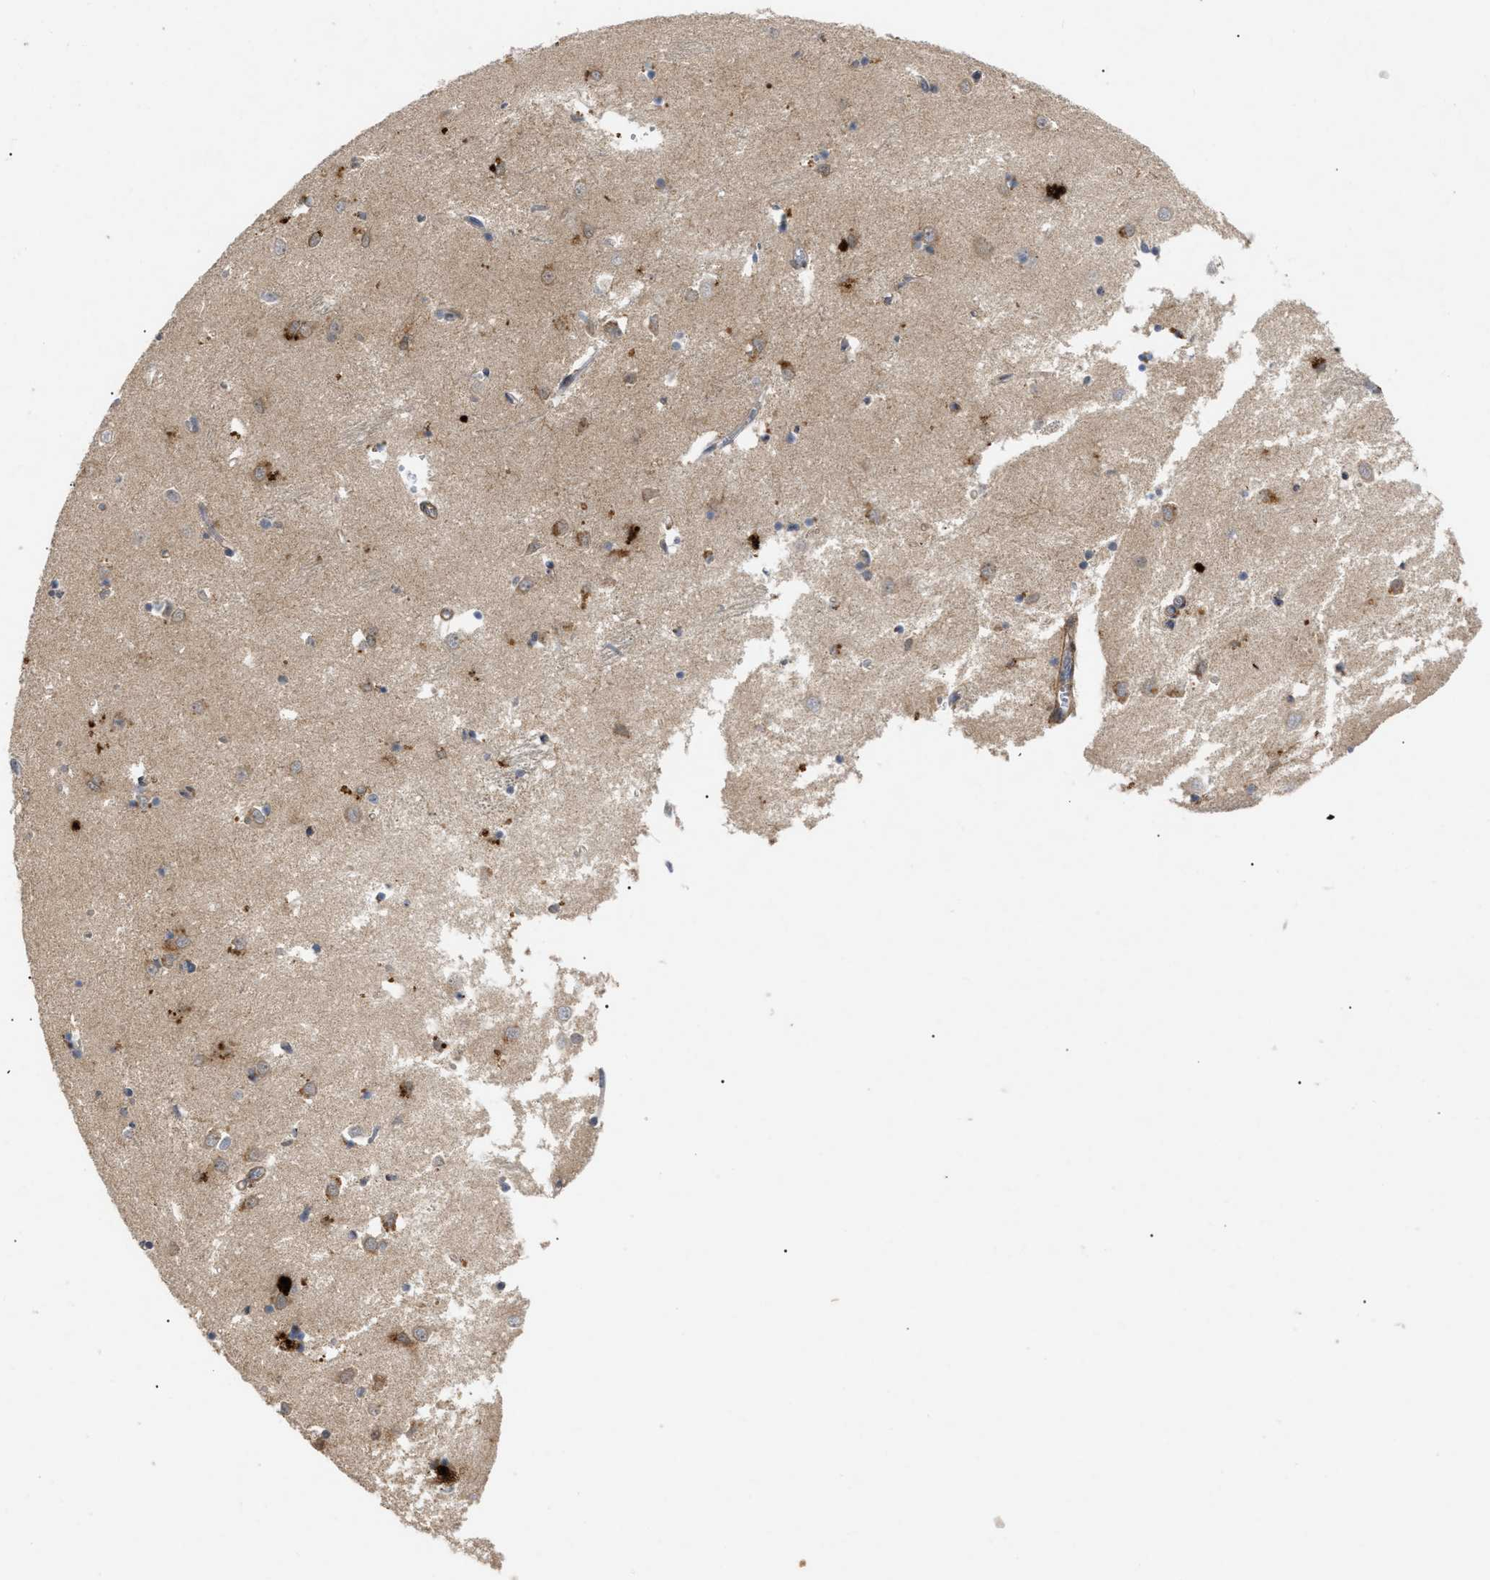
{"staining": {"intensity": "moderate", "quantity": "<25%", "location": "cytoplasmic/membranous"}, "tissue": "caudate", "cell_type": "Glial cells", "image_type": "normal", "snomed": [{"axis": "morphology", "description": "Normal tissue, NOS"}, {"axis": "topography", "description": "Lateral ventricle wall"}], "caption": "Unremarkable caudate exhibits moderate cytoplasmic/membranous staining in approximately <25% of glial cells.", "gene": "ST6GALNAC6", "patient": {"sex": "female", "age": 19}}